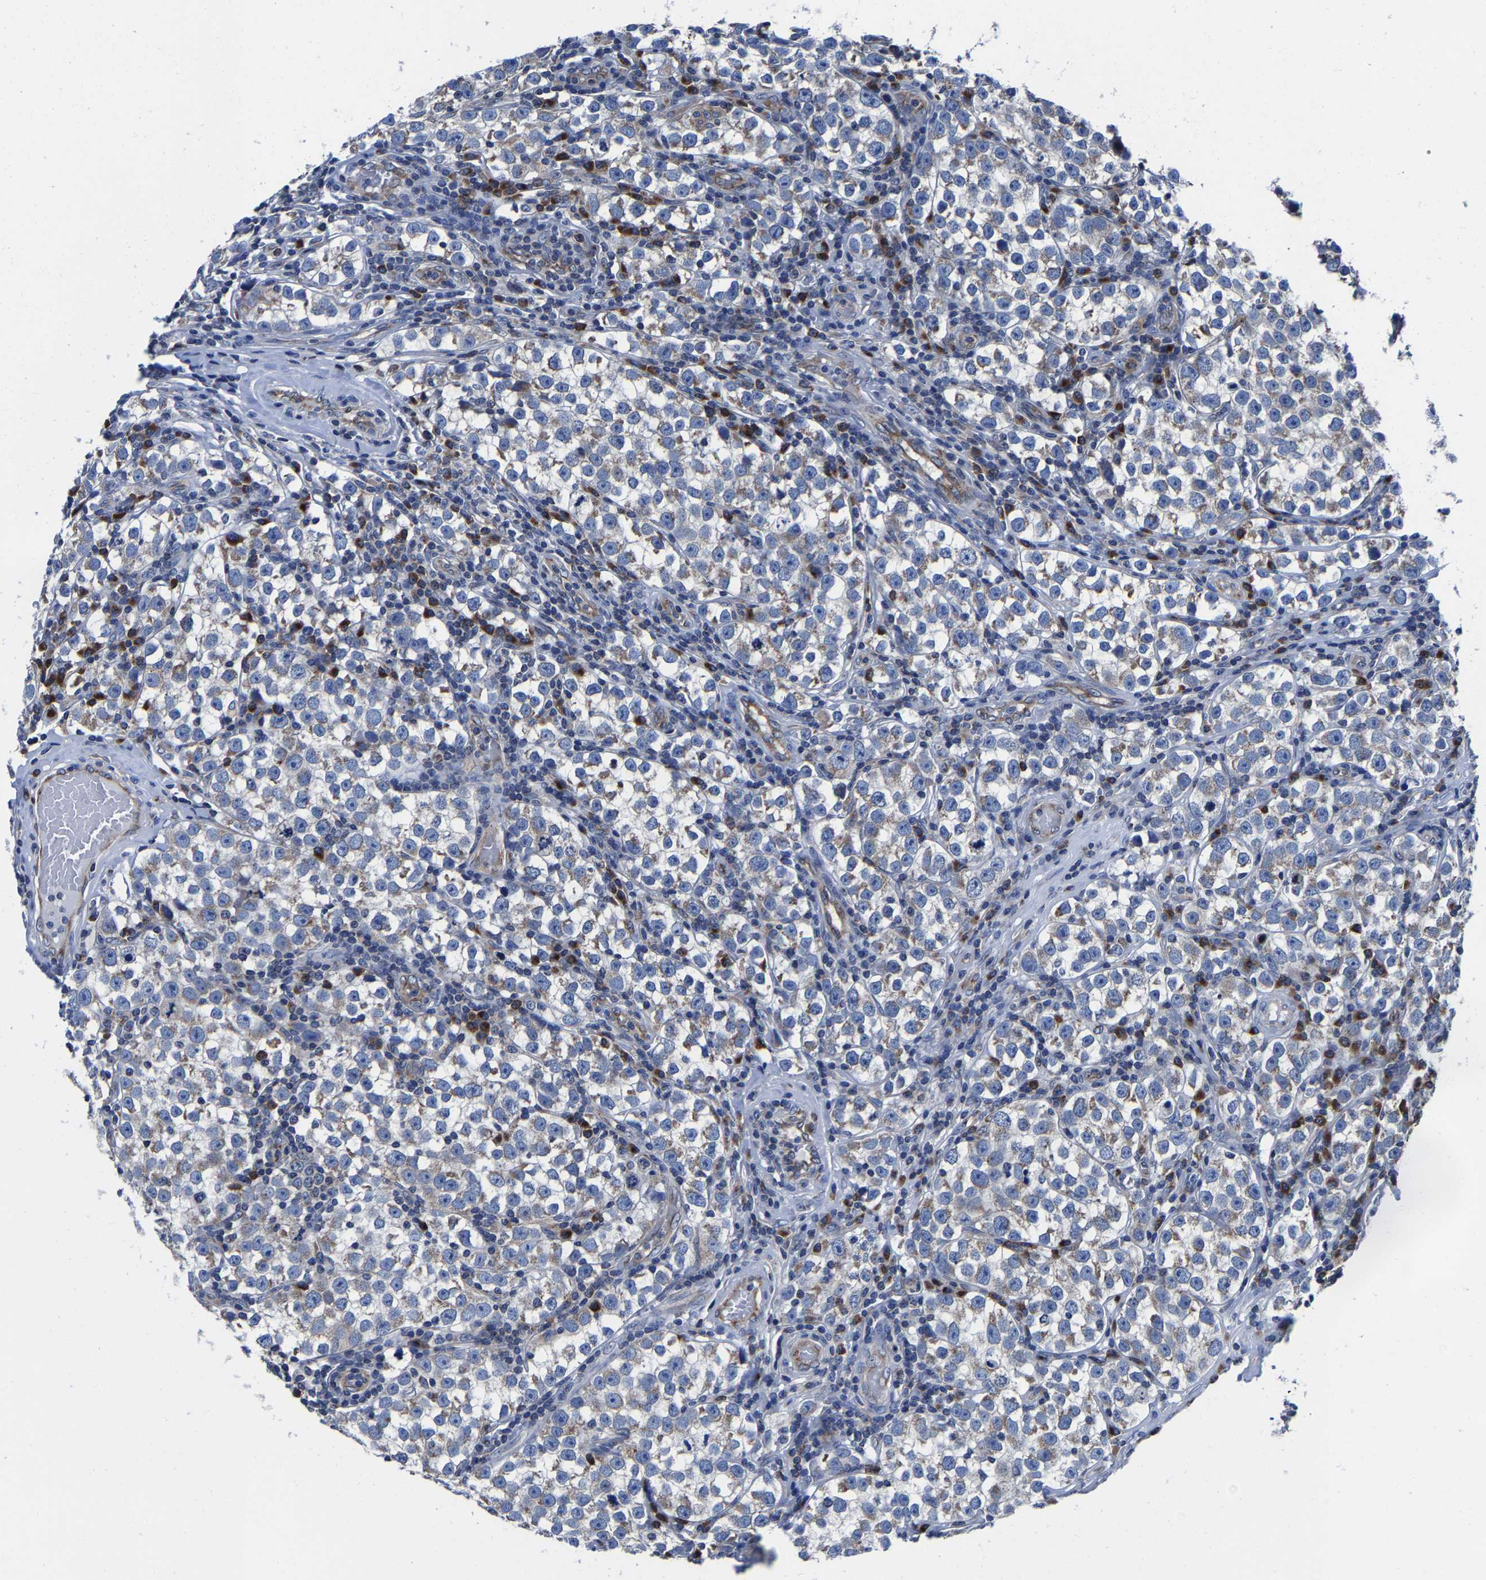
{"staining": {"intensity": "weak", "quantity": "<25%", "location": "cytoplasmic/membranous"}, "tissue": "testis cancer", "cell_type": "Tumor cells", "image_type": "cancer", "snomed": [{"axis": "morphology", "description": "Normal tissue, NOS"}, {"axis": "morphology", "description": "Seminoma, NOS"}, {"axis": "topography", "description": "Testis"}], "caption": "A high-resolution image shows immunohistochemistry staining of testis cancer, which demonstrates no significant expression in tumor cells.", "gene": "EBAG9", "patient": {"sex": "male", "age": 43}}